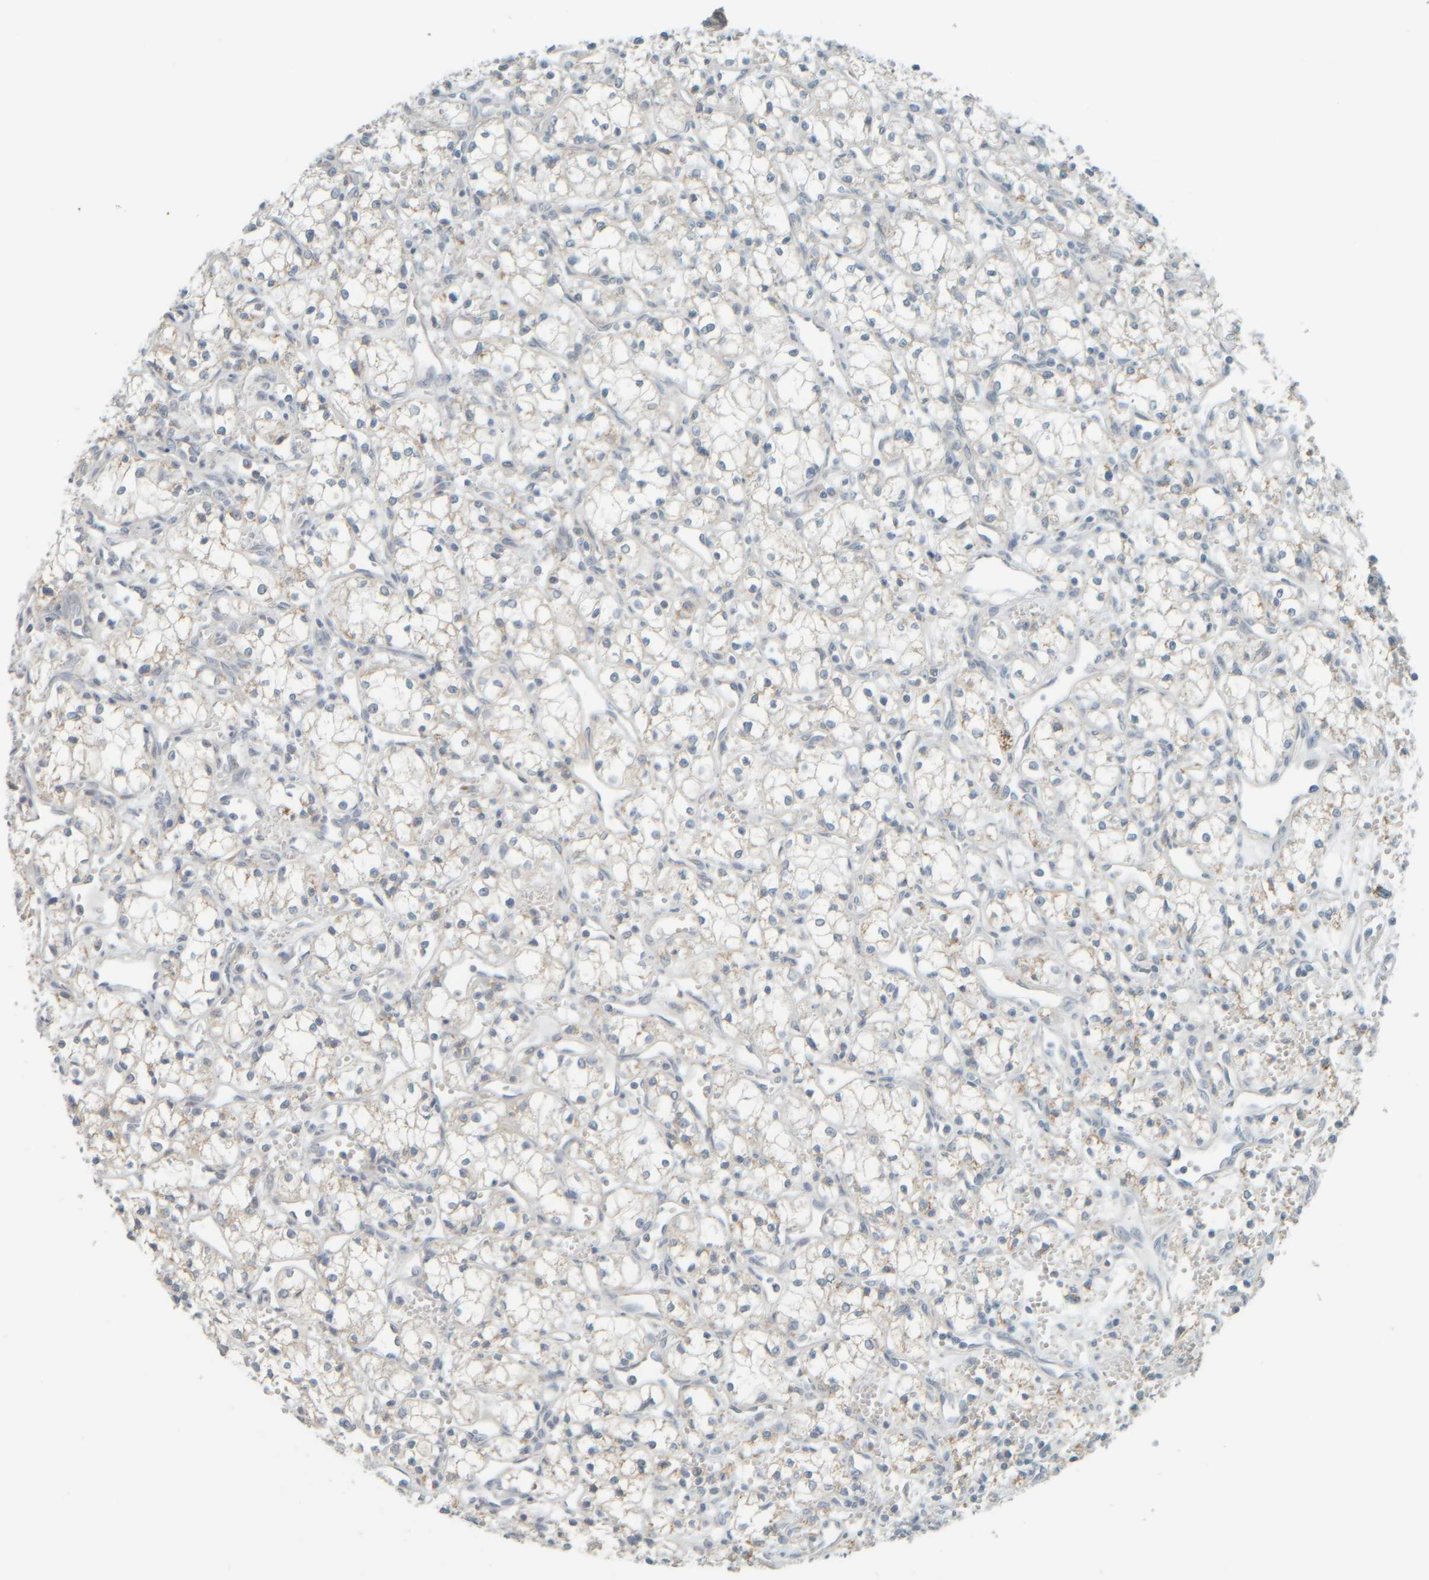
{"staining": {"intensity": "weak", "quantity": "<25%", "location": "cytoplasmic/membranous"}, "tissue": "renal cancer", "cell_type": "Tumor cells", "image_type": "cancer", "snomed": [{"axis": "morphology", "description": "Adenocarcinoma, NOS"}, {"axis": "topography", "description": "Kidney"}], "caption": "An immunohistochemistry (IHC) photomicrograph of adenocarcinoma (renal) is shown. There is no staining in tumor cells of adenocarcinoma (renal). Nuclei are stained in blue.", "gene": "PTGES3L-AARSD1", "patient": {"sex": "male", "age": 59}}